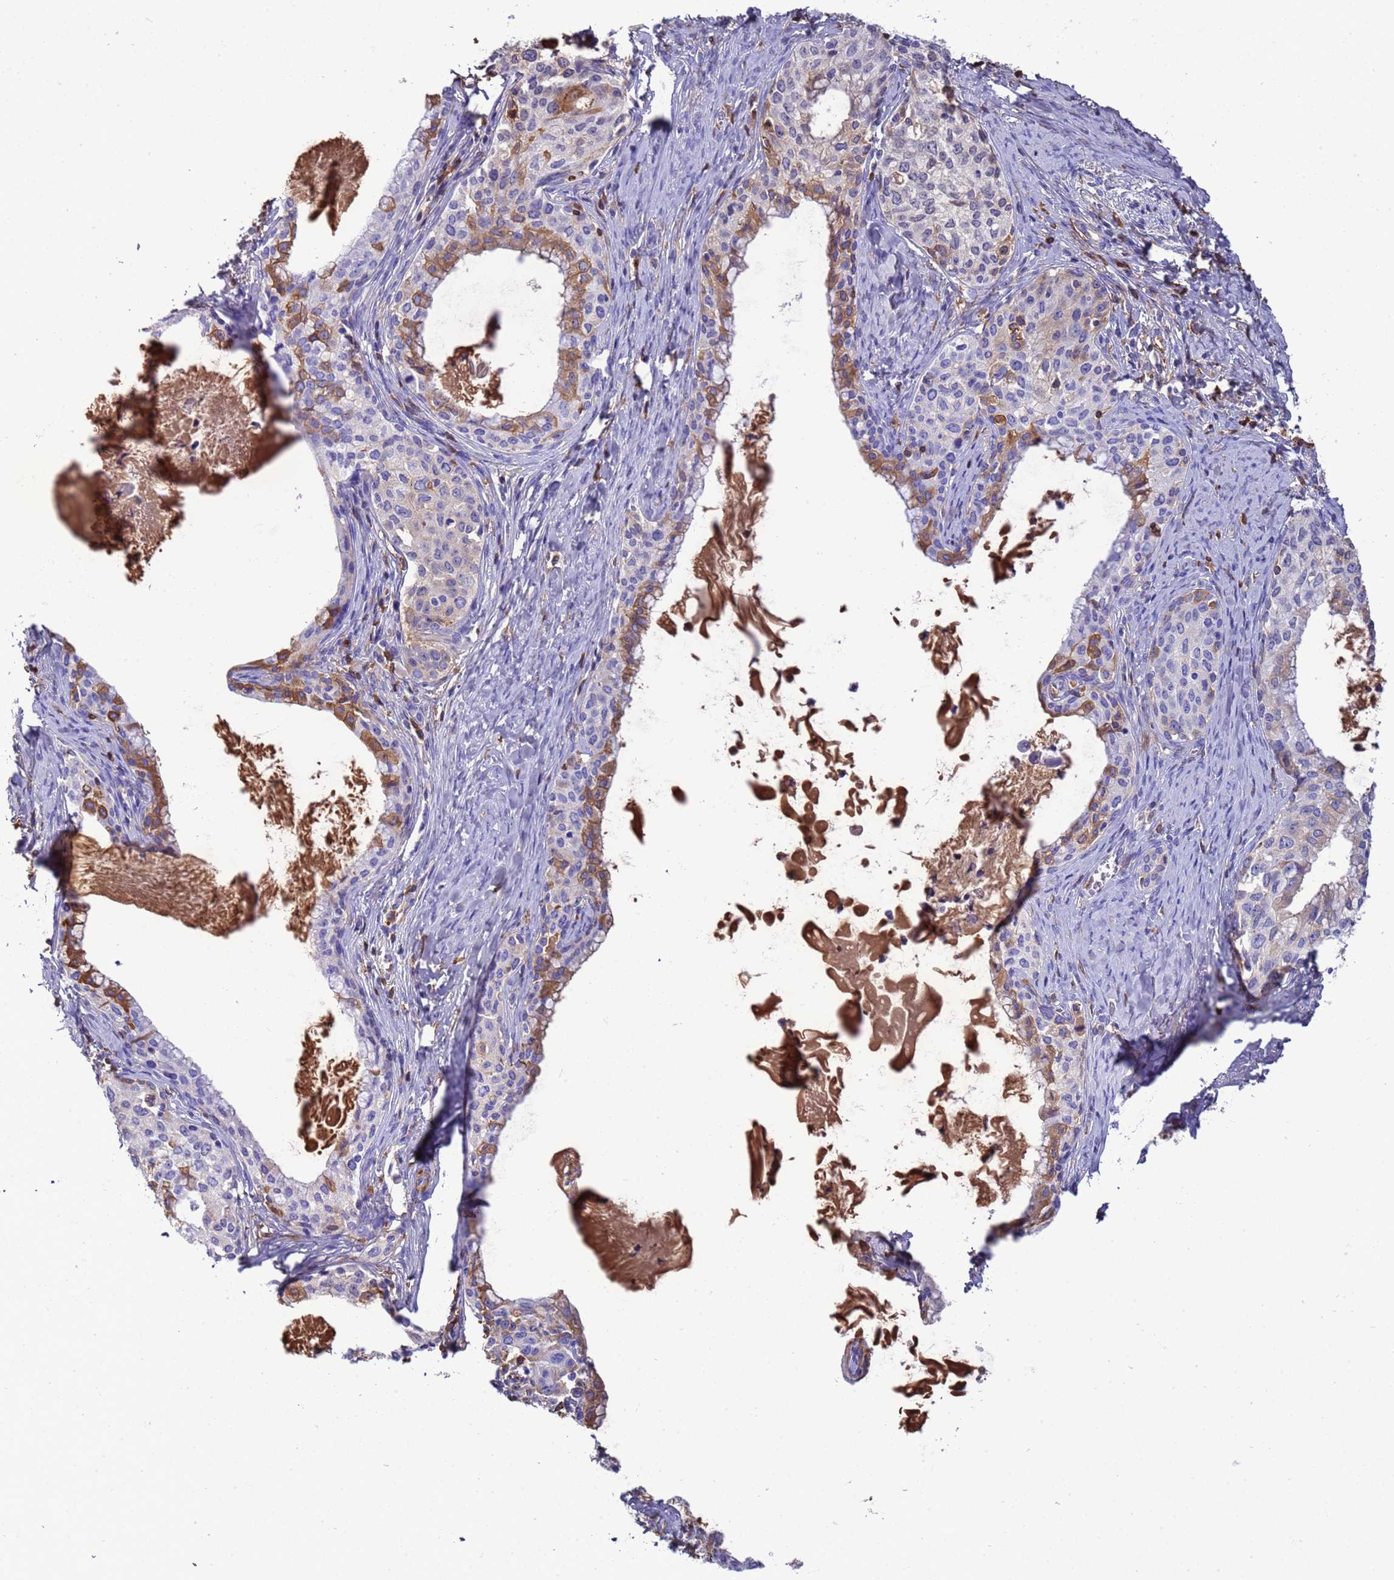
{"staining": {"intensity": "moderate", "quantity": "<25%", "location": "cytoplasmic/membranous"}, "tissue": "cervical cancer", "cell_type": "Tumor cells", "image_type": "cancer", "snomed": [{"axis": "morphology", "description": "Squamous cell carcinoma, NOS"}, {"axis": "morphology", "description": "Adenocarcinoma, NOS"}, {"axis": "topography", "description": "Cervix"}], "caption": "A brown stain highlights moderate cytoplasmic/membranous staining of a protein in human cervical squamous cell carcinoma tumor cells.", "gene": "H1-7", "patient": {"sex": "female", "age": 52}}